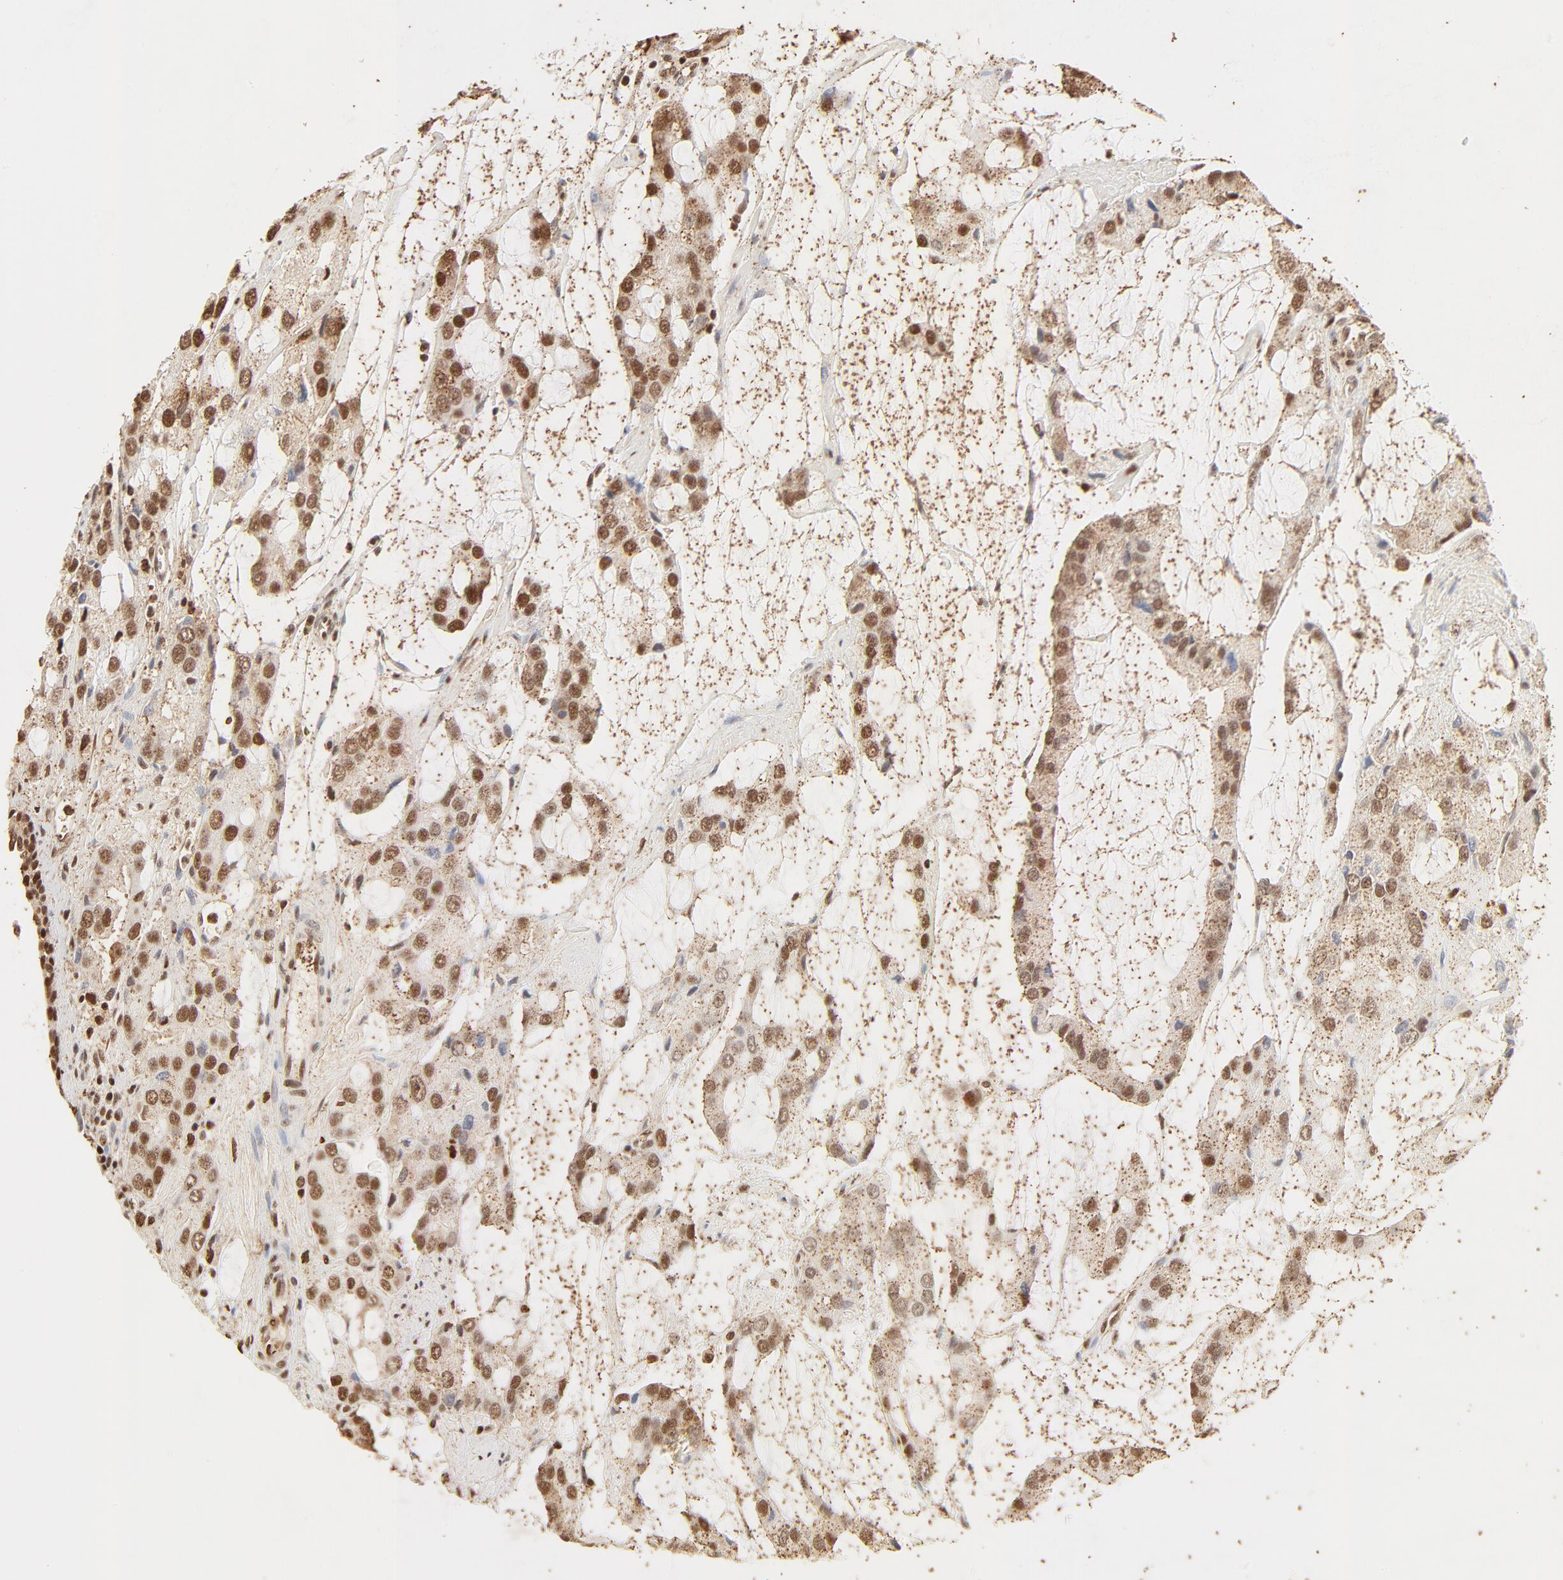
{"staining": {"intensity": "moderate", "quantity": ">75%", "location": "cytoplasmic/membranous,nuclear"}, "tissue": "prostate cancer", "cell_type": "Tumor cells", "image_type": "cancer", "snomed": [{"axis": "morphology", "description": "Adenocarcinoma, High grade"}, {"axis": "topography", "description": "Prostate"}], "caption": "Immunohistochemical staining of high-grade adenocarcinoma (prostate) exhibits medium levels of moderate cytoplasmic/membranous and nuclear protein positivity in approximately >75% of tumor cells.", "gene": "FAM50A", "patient": {"sex": "male", "age": 67}}